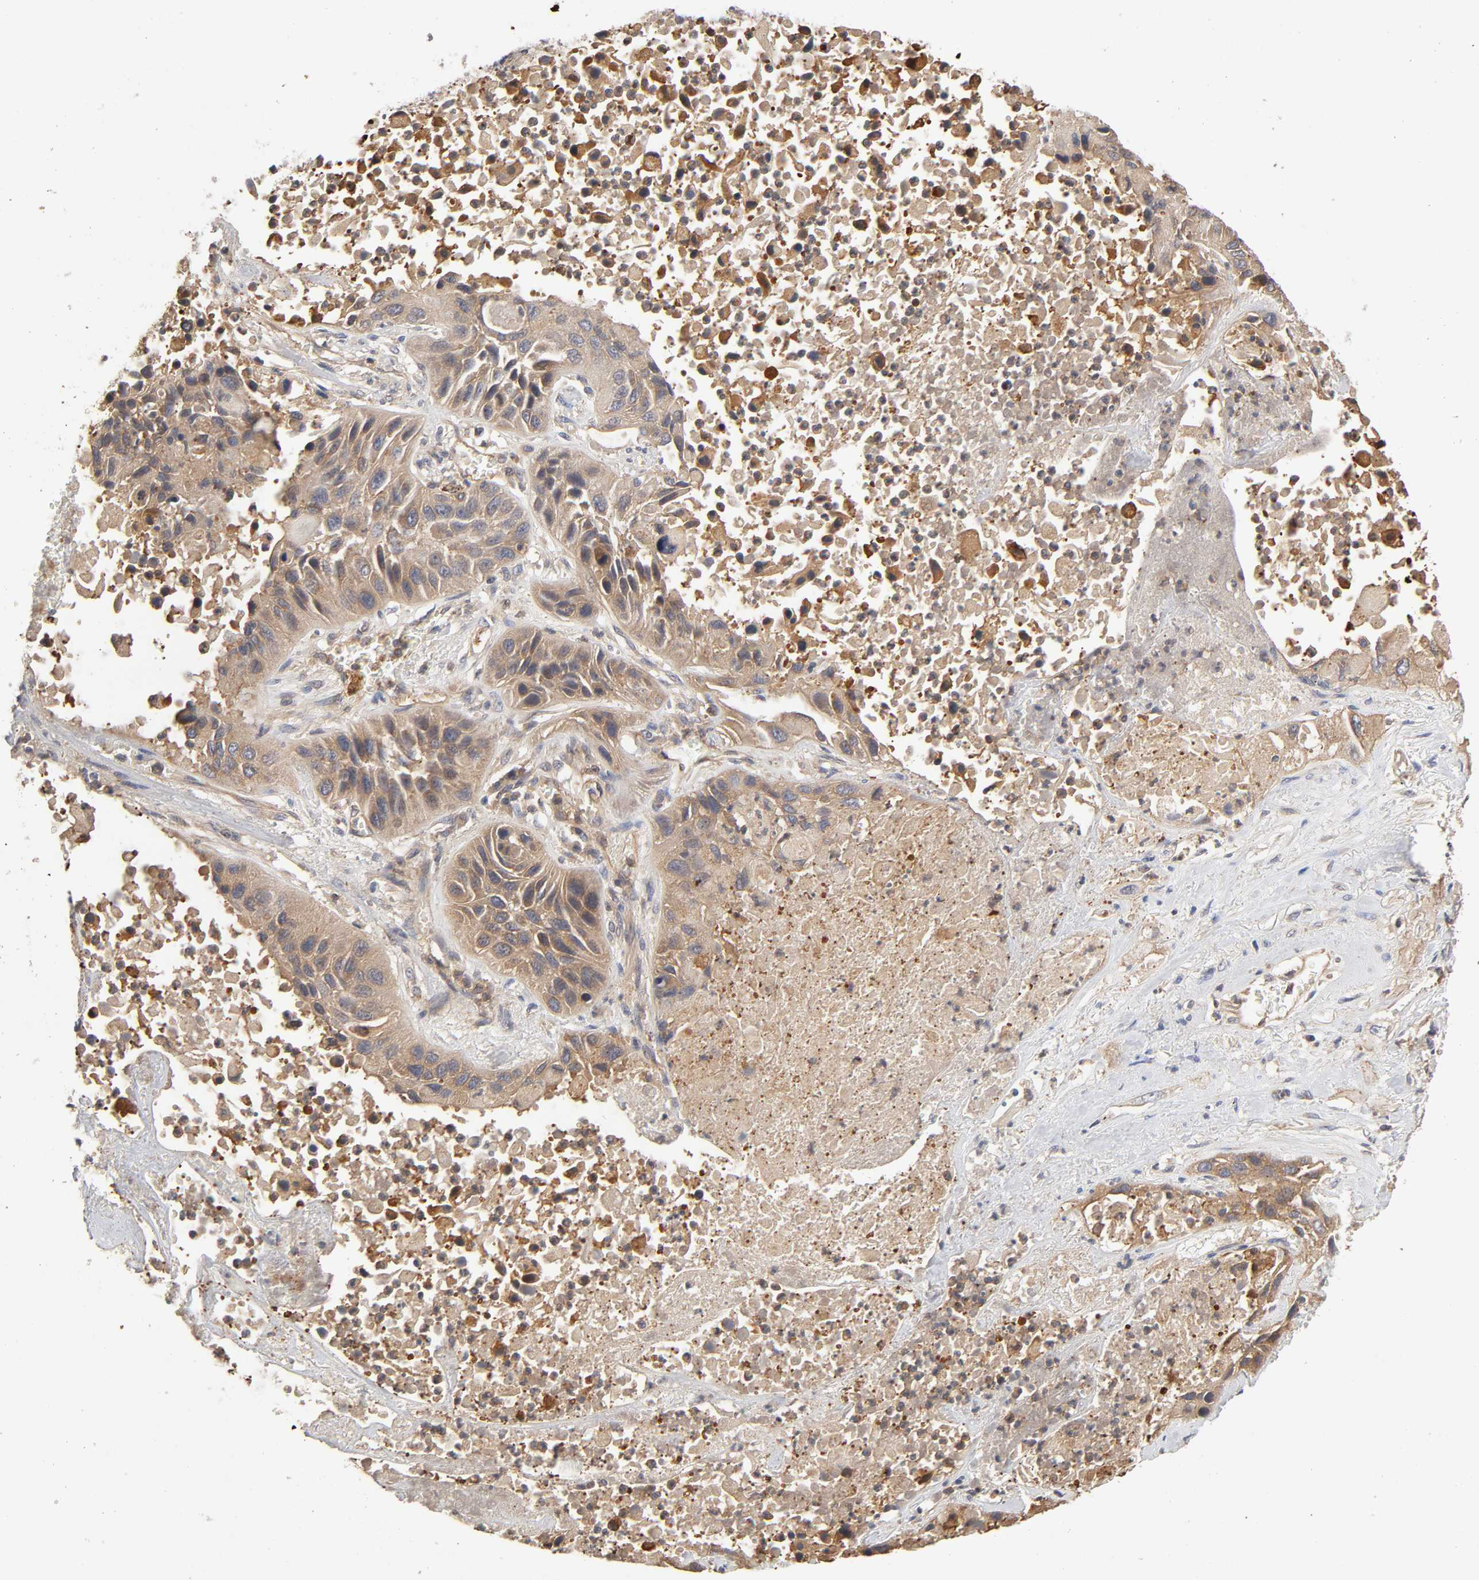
{"staining": {"intensity": "weak", "quantity": ">75%", "location": "cytoplasmic/membranous"}, "tissue": "lung cancer", "cell_type": "Tumor cells", "image_type": "cancer", "snomed": [{"axis": "morphology", "description": "Squamous cell carcinoma, NOS"}, {"axis": "topography", "description": "Lung"}], "caption": "Human lung cancer stained with a brown dye exhibits weak cytoplasmic/membranous positive staining in approximately >75% of tumor cells.", "gene": "LAMTOR2", "patient": {"sex": "female", "age": 76}}